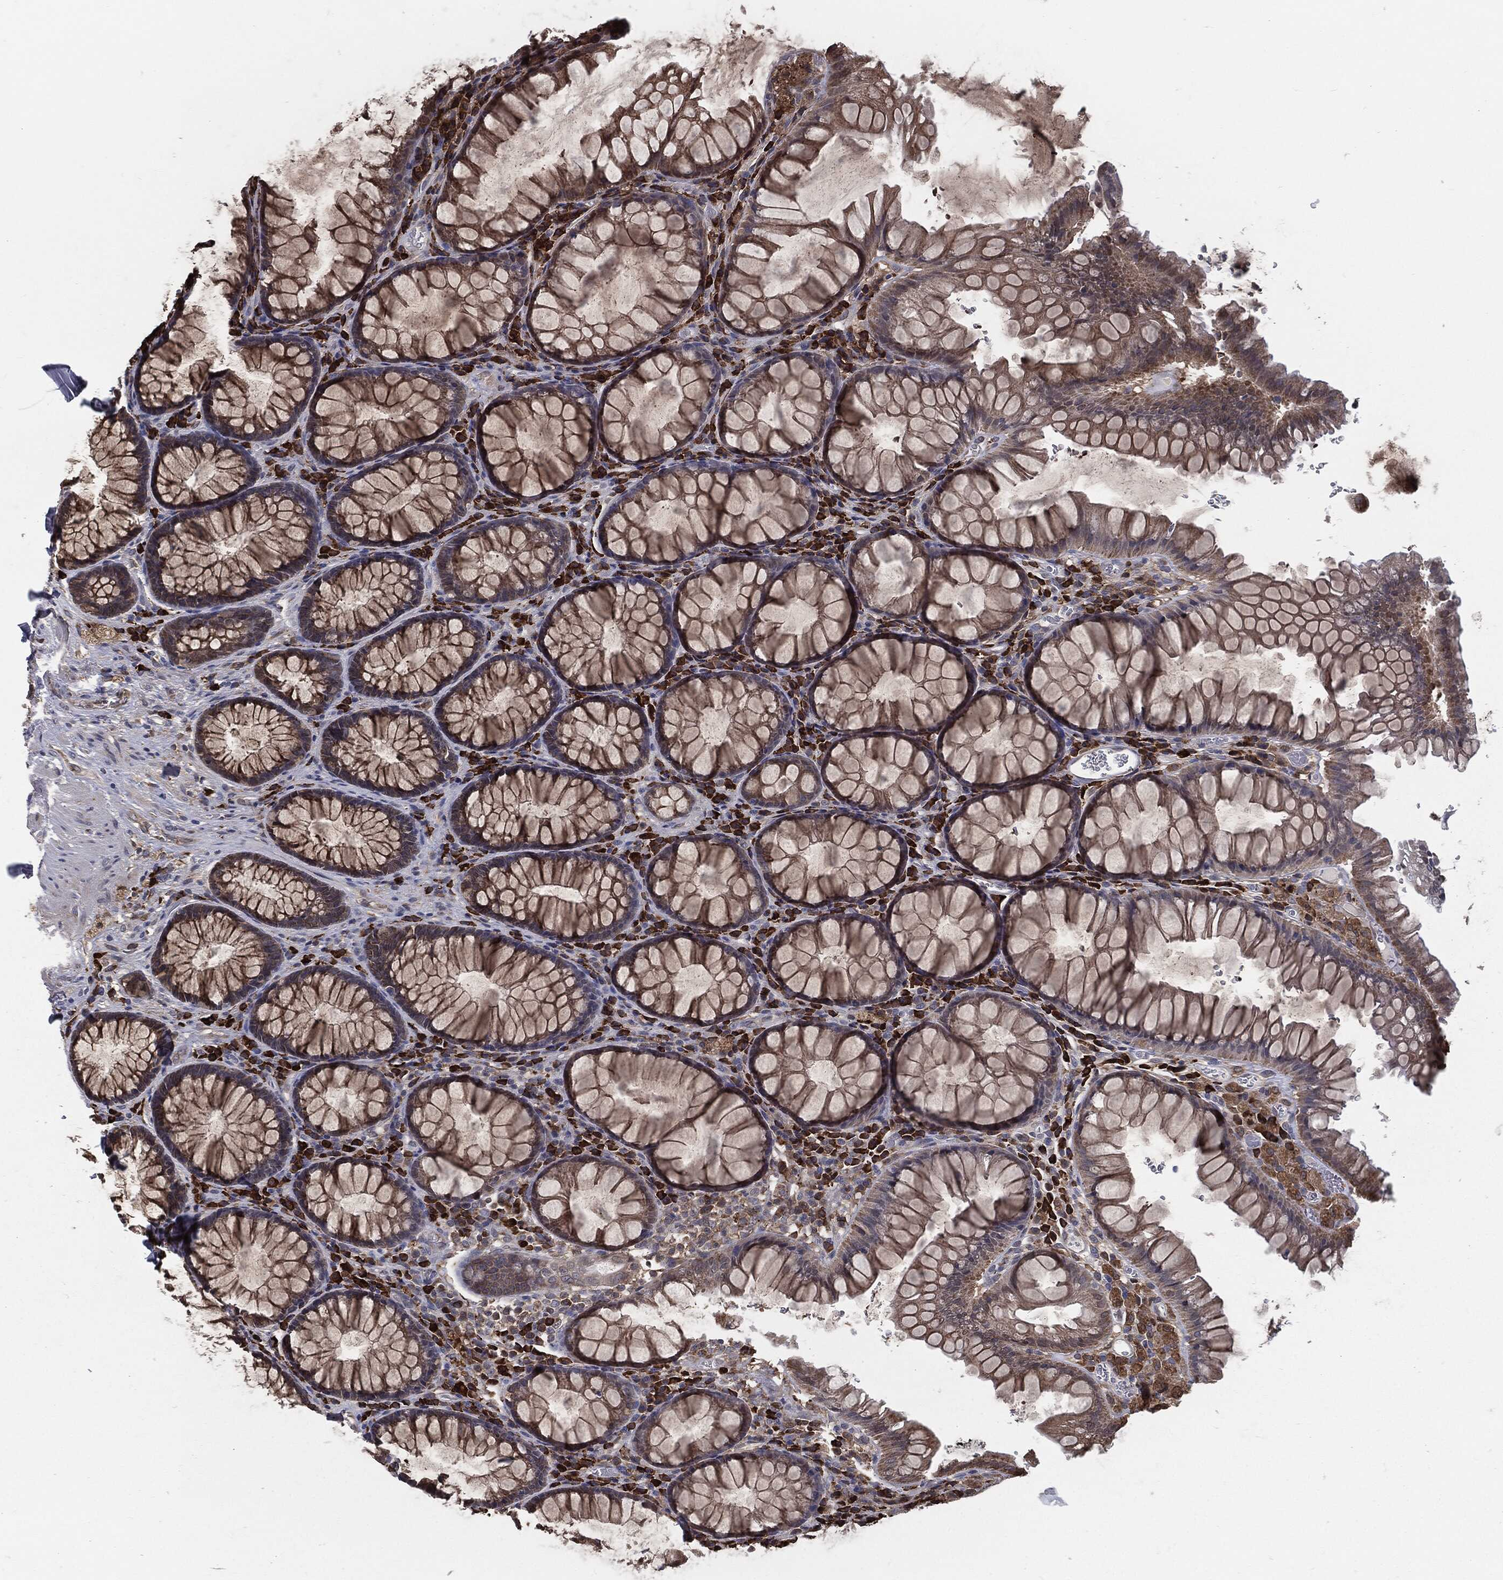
{"staining": {"intensity": "moderate", "quantity": ">75%", "location": "cytoplasmic/membranous"}, "tissue": "rectum", "cell_type": "Glandular cells", "image_type": "normal", "snomed": [{"axis": "morphology", "description": "Normal tissue, NOS"}, {"axis": "topography", "description": "Rectum"}], "caption": "Protein staining reveals moderate cytoplasmic/membranous positivity in about >75% of glandular cells in benign rectum.", "gene": "PRDX4", "patient": {"sex": "female", "age": 68}}